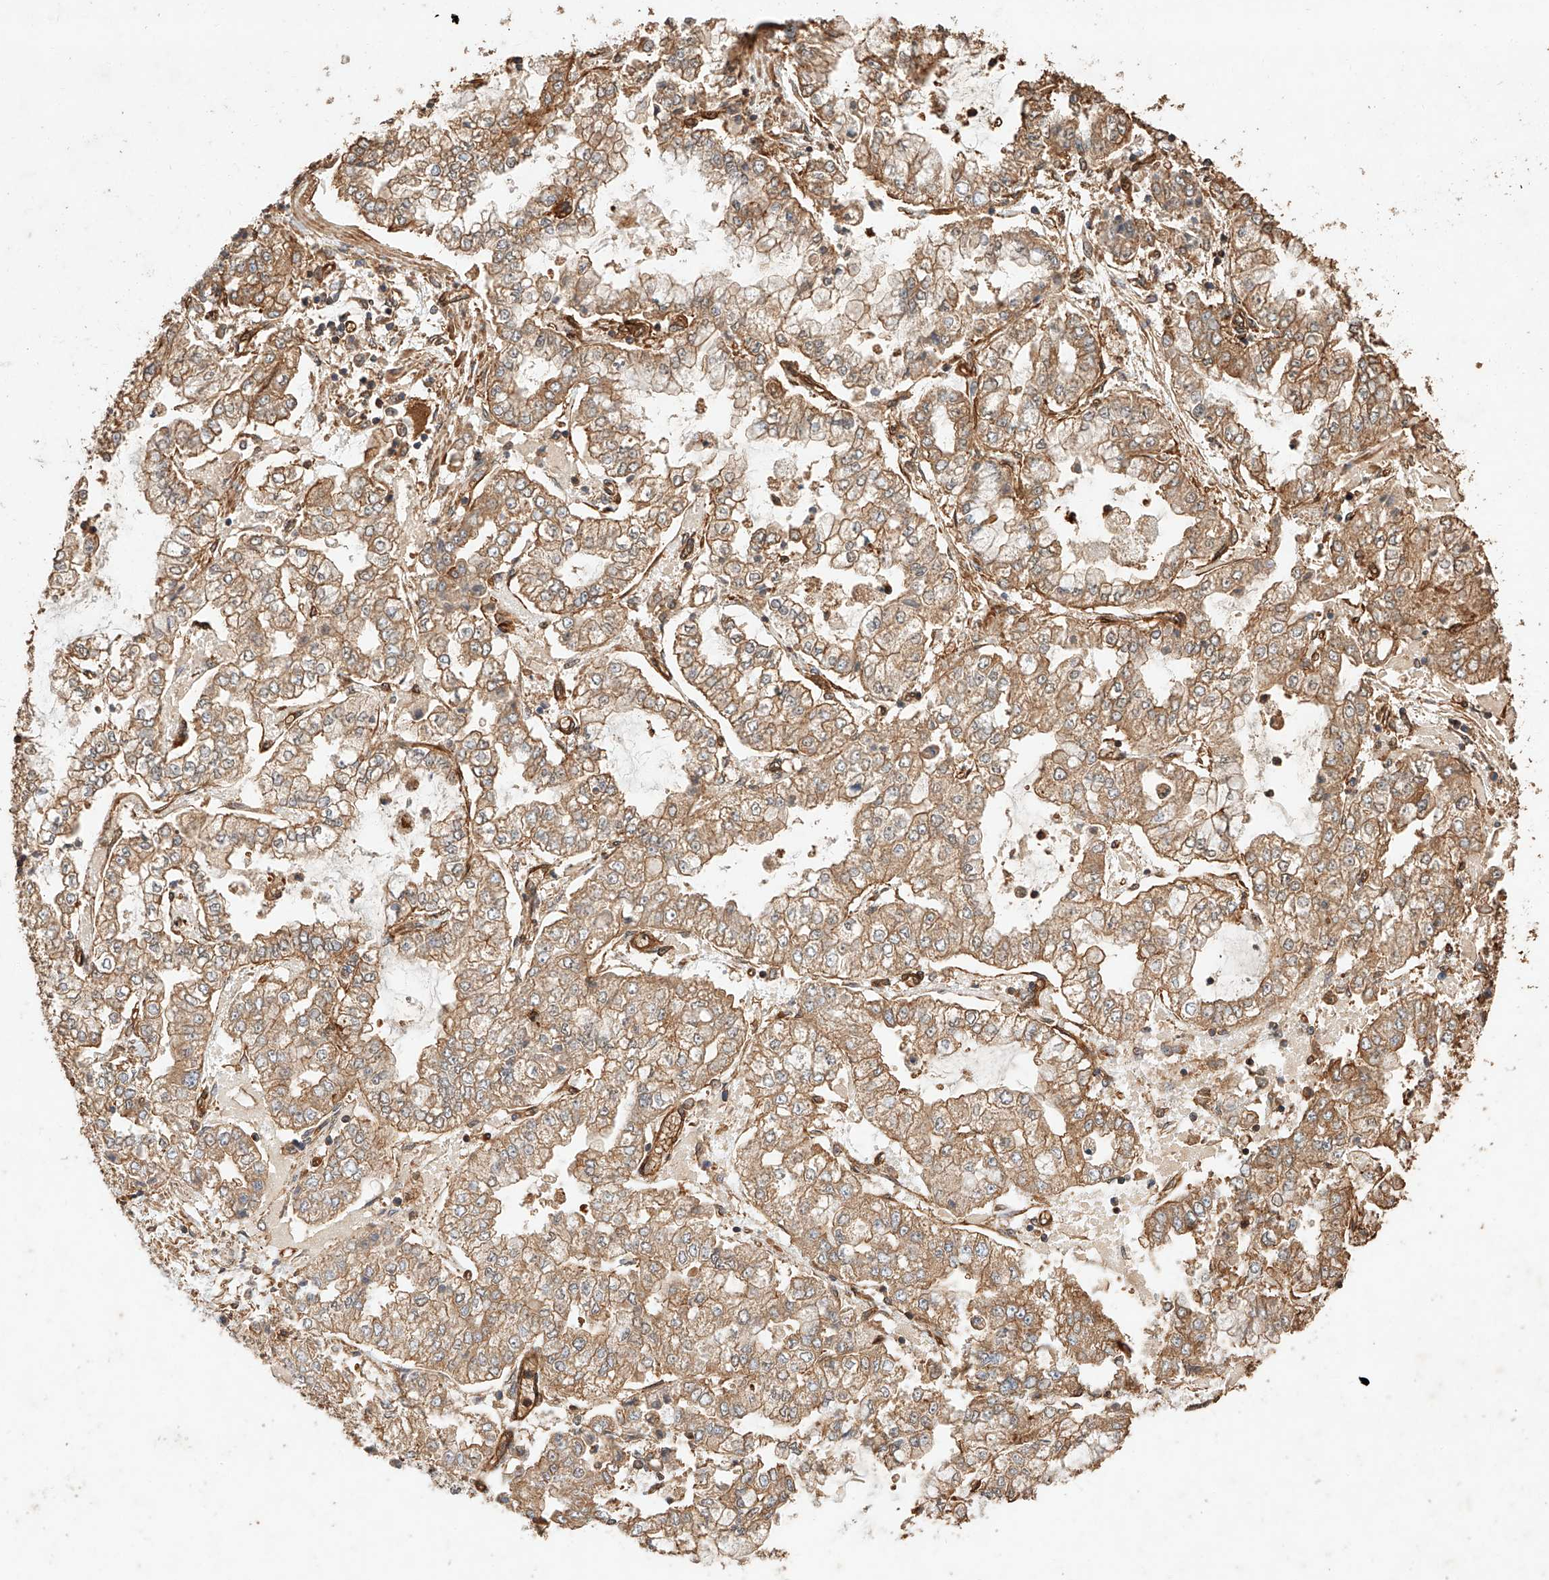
{"staining": {"intensity": "moderate", "quantity": ">75%", "location": "cytoplasmic/membranous"}, "tissue": "stomach cancer", "cell_type": "Tumor cells", "image_type": "cancer", "snomed": [{"axis": "morphology", "description": "Adenocarcinoma, NOS"}, {"axis": "topography", "description": "Stomach"}], "caption": "Immunohistochemical staining of human stomach cancer demonstrates medium levels of moderate cytoplasmic/membranous protein staining in approximately >75% of tumor cells.", "gene": "GHDC", "patient": {"sex": "male", "age": 76}}